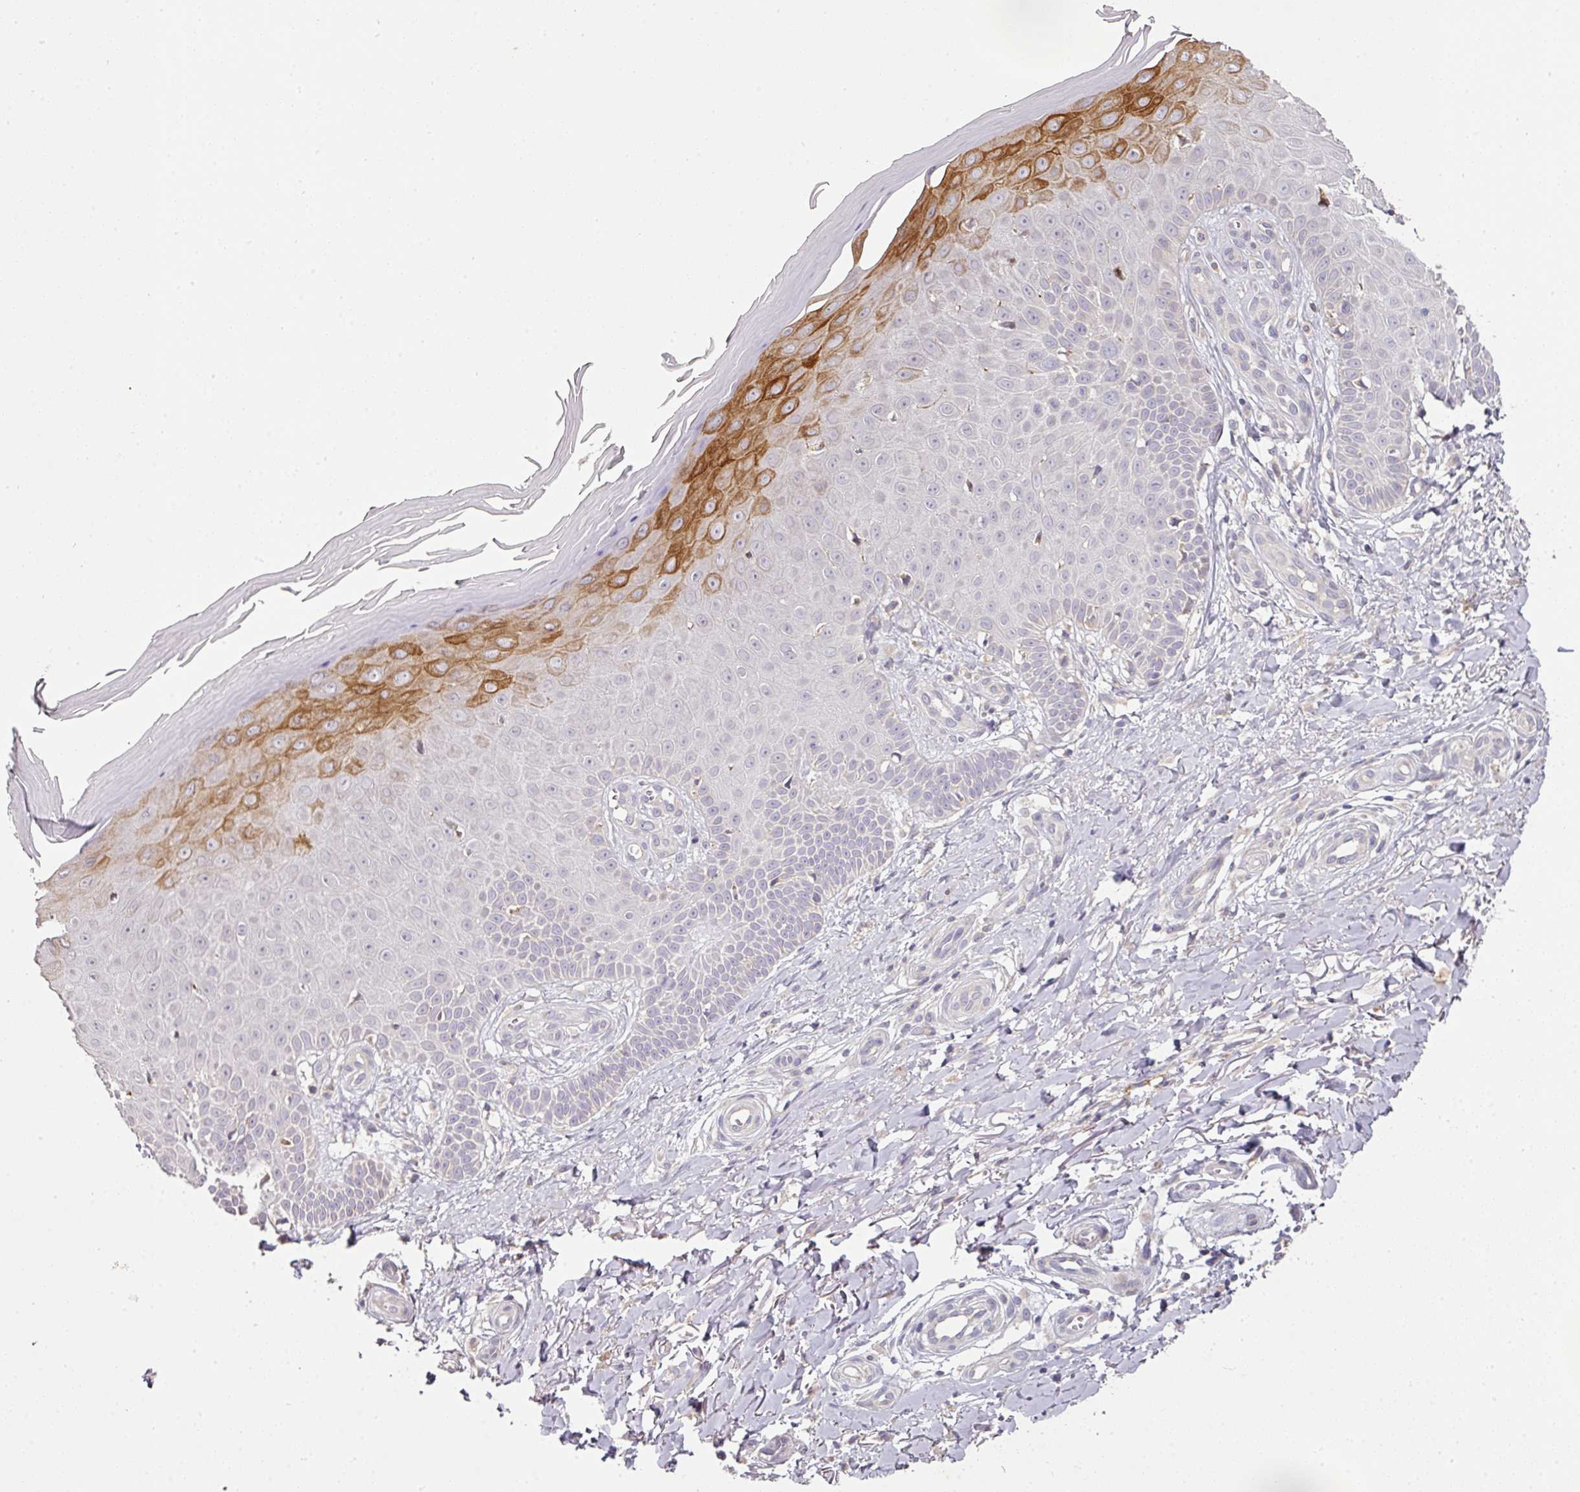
{"staining": {"intensity": "negative", "quantity": "none", "location": "none"}, "tissue": "skin", "cell_type": "Fibroblasts", "image_type": "normal", "snomed": [{"axis": "morphology", "description": "Normal tissue, NOS"}, {"axis": "topography", "description": "Skin"}], "caption": "Immunohistochemistry (IHC) histopathology image of benign skin: skin stained with DAB (3,3'-diaminobenzidine) shows no significant protein expression in fibroblasts.", "gene": "SPCS3", "patient": {"sex": "male", "age": 81}}